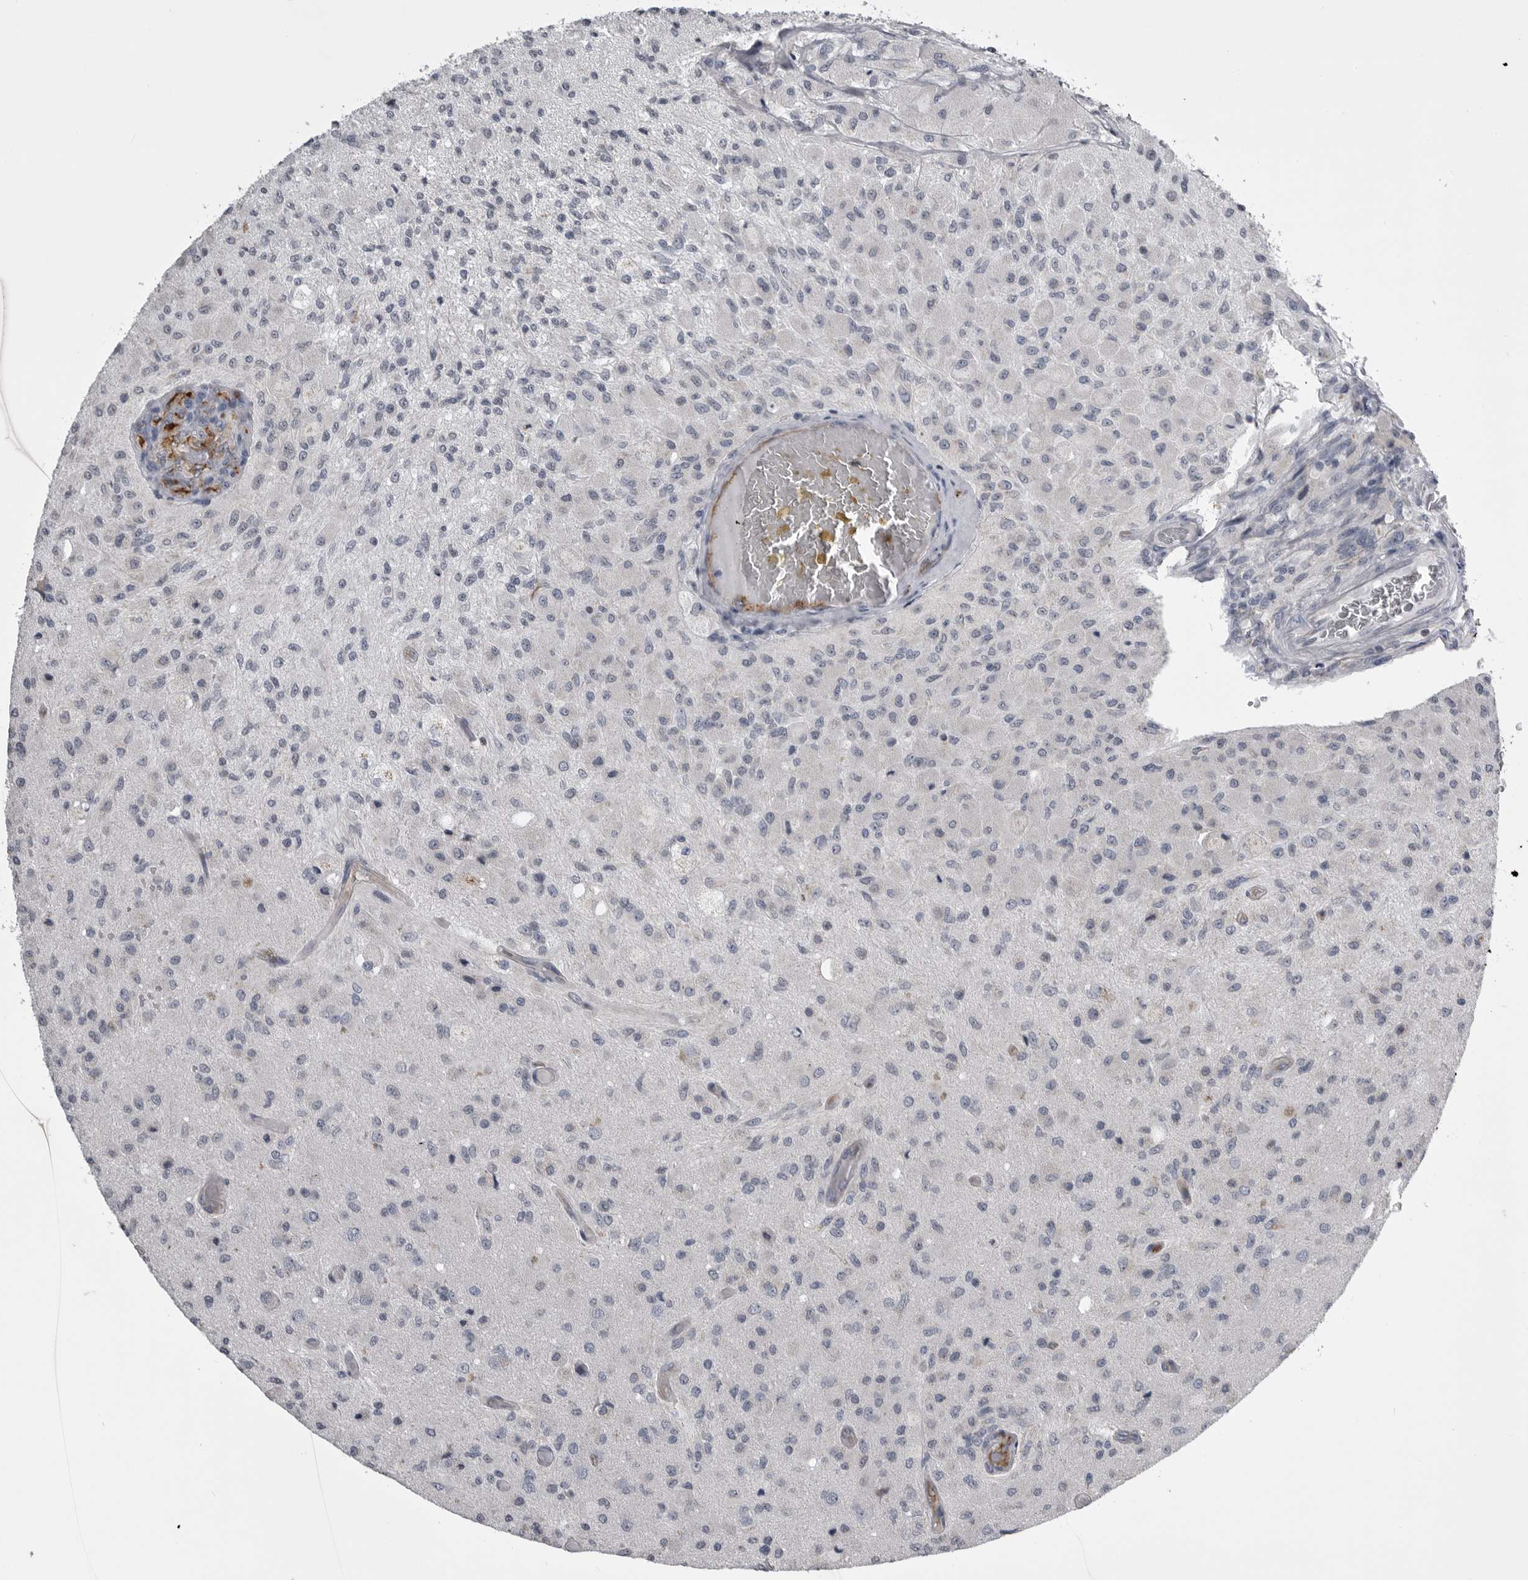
{"staining": {"intensity": "negative", "quantity": "none", "location": "none"}, "tissue": "glioma", "cell_type": "Tumor cells", "image_type": "cancer", "snomed": [{"axis": "morphology", "description": "Normal tissue, NOS"}, {"axis": "morphology", "description": "Glioma, malignant, High grade"}, {"axis": "topography", "description": "Cerebral cortex"}], "caption": "This is an immunohistochemistry image of human glioma. There is no staining in tumor cells.", "gene": "OPLAH", "patient": {"sex": "male", "age": 77}}